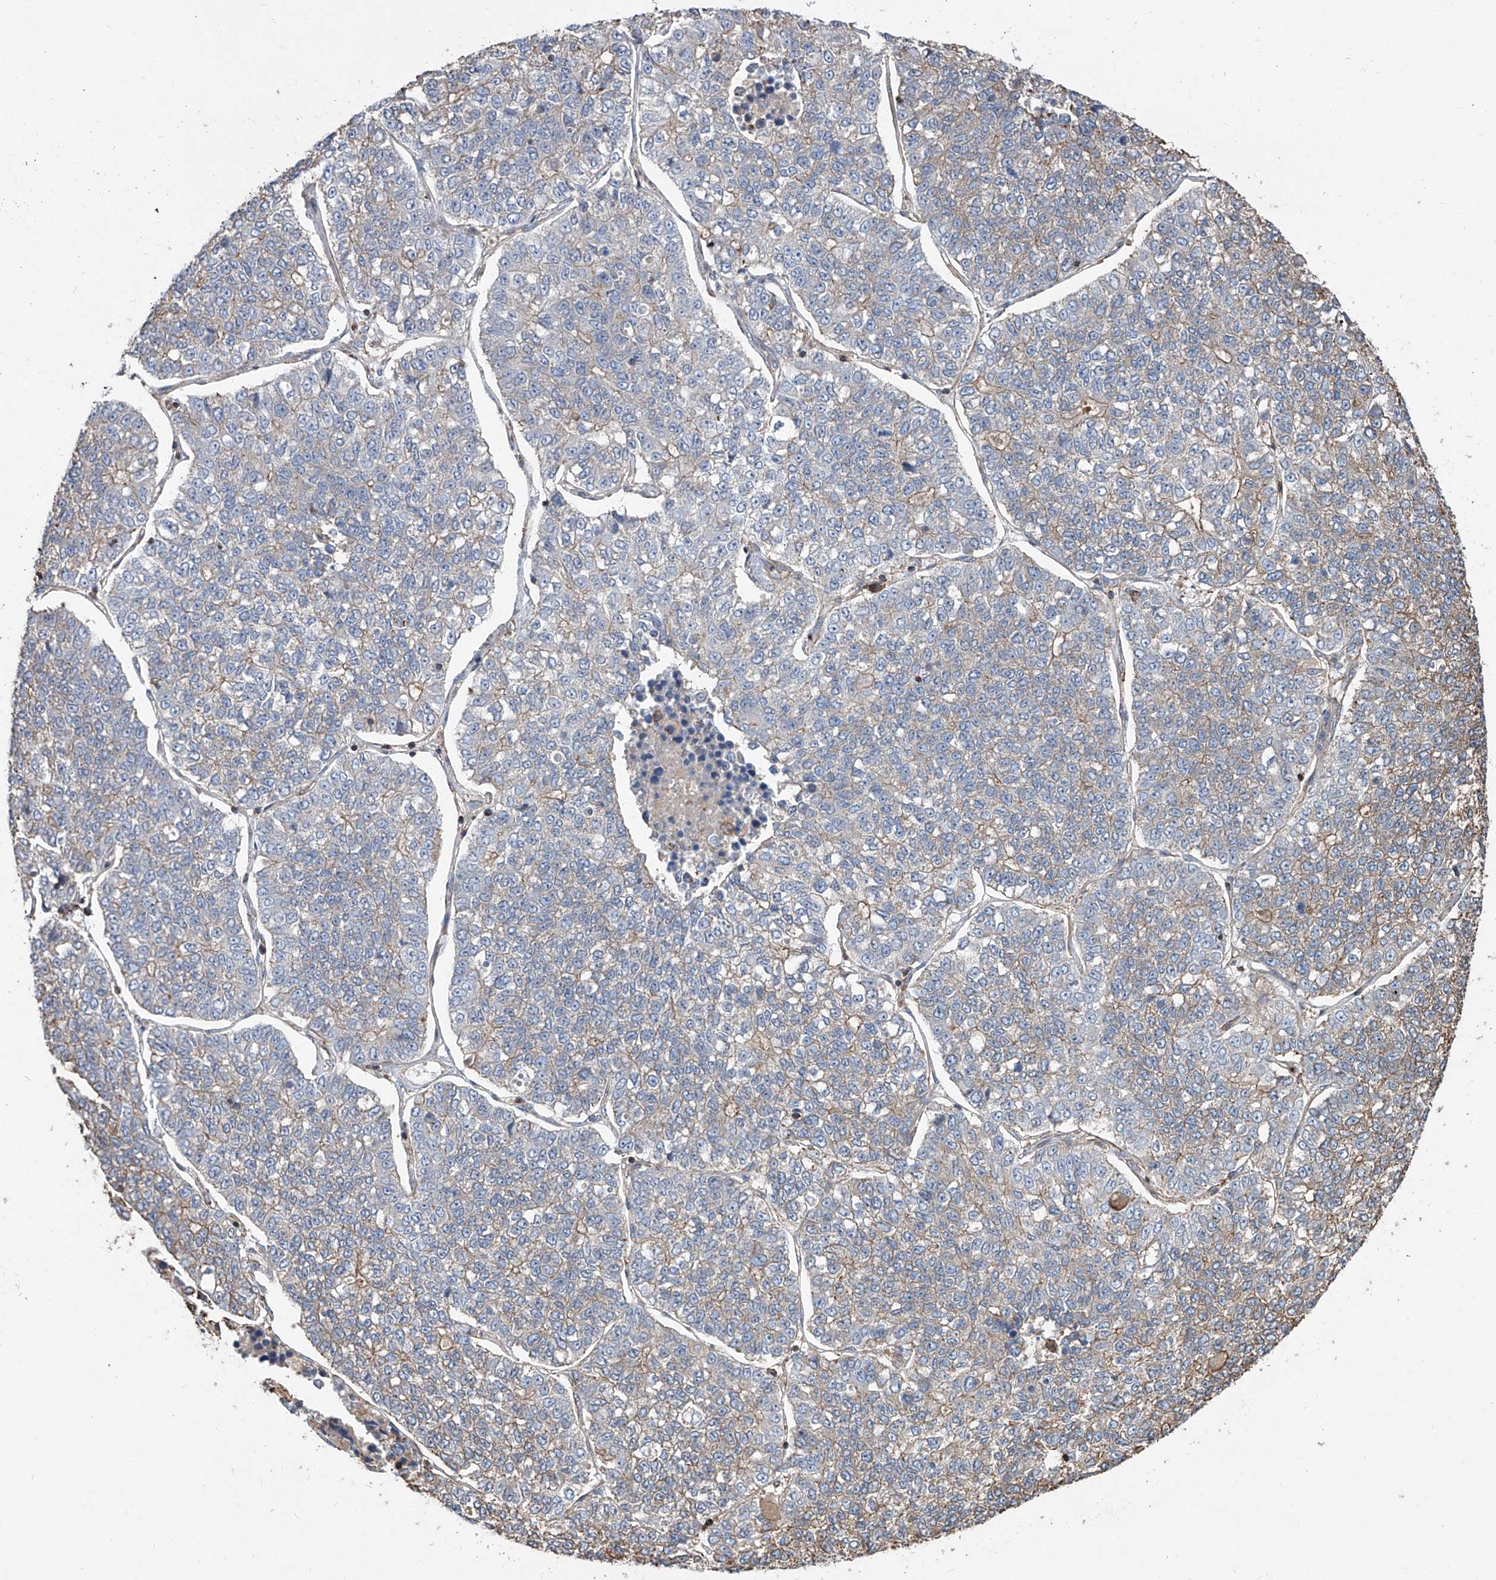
{"staining": {"intensity": "weak", "quantity": "<25%", "location": "cytoplasmic/membranous"}, "tissue": "lung cancer", "cell_type": "Tumor cells", "image_type": "cancer", "snomed": [{"axis": "morphology", "description": "Adenocarcinoma, NOS"}, {"axis": "topography", "description": "Lung"}], "caption": "The micrograph exhibits no staining of tumor cells in lung cancer.", "gene": "PIEZO2", "patient": {"sex": "male", "age": 49}}